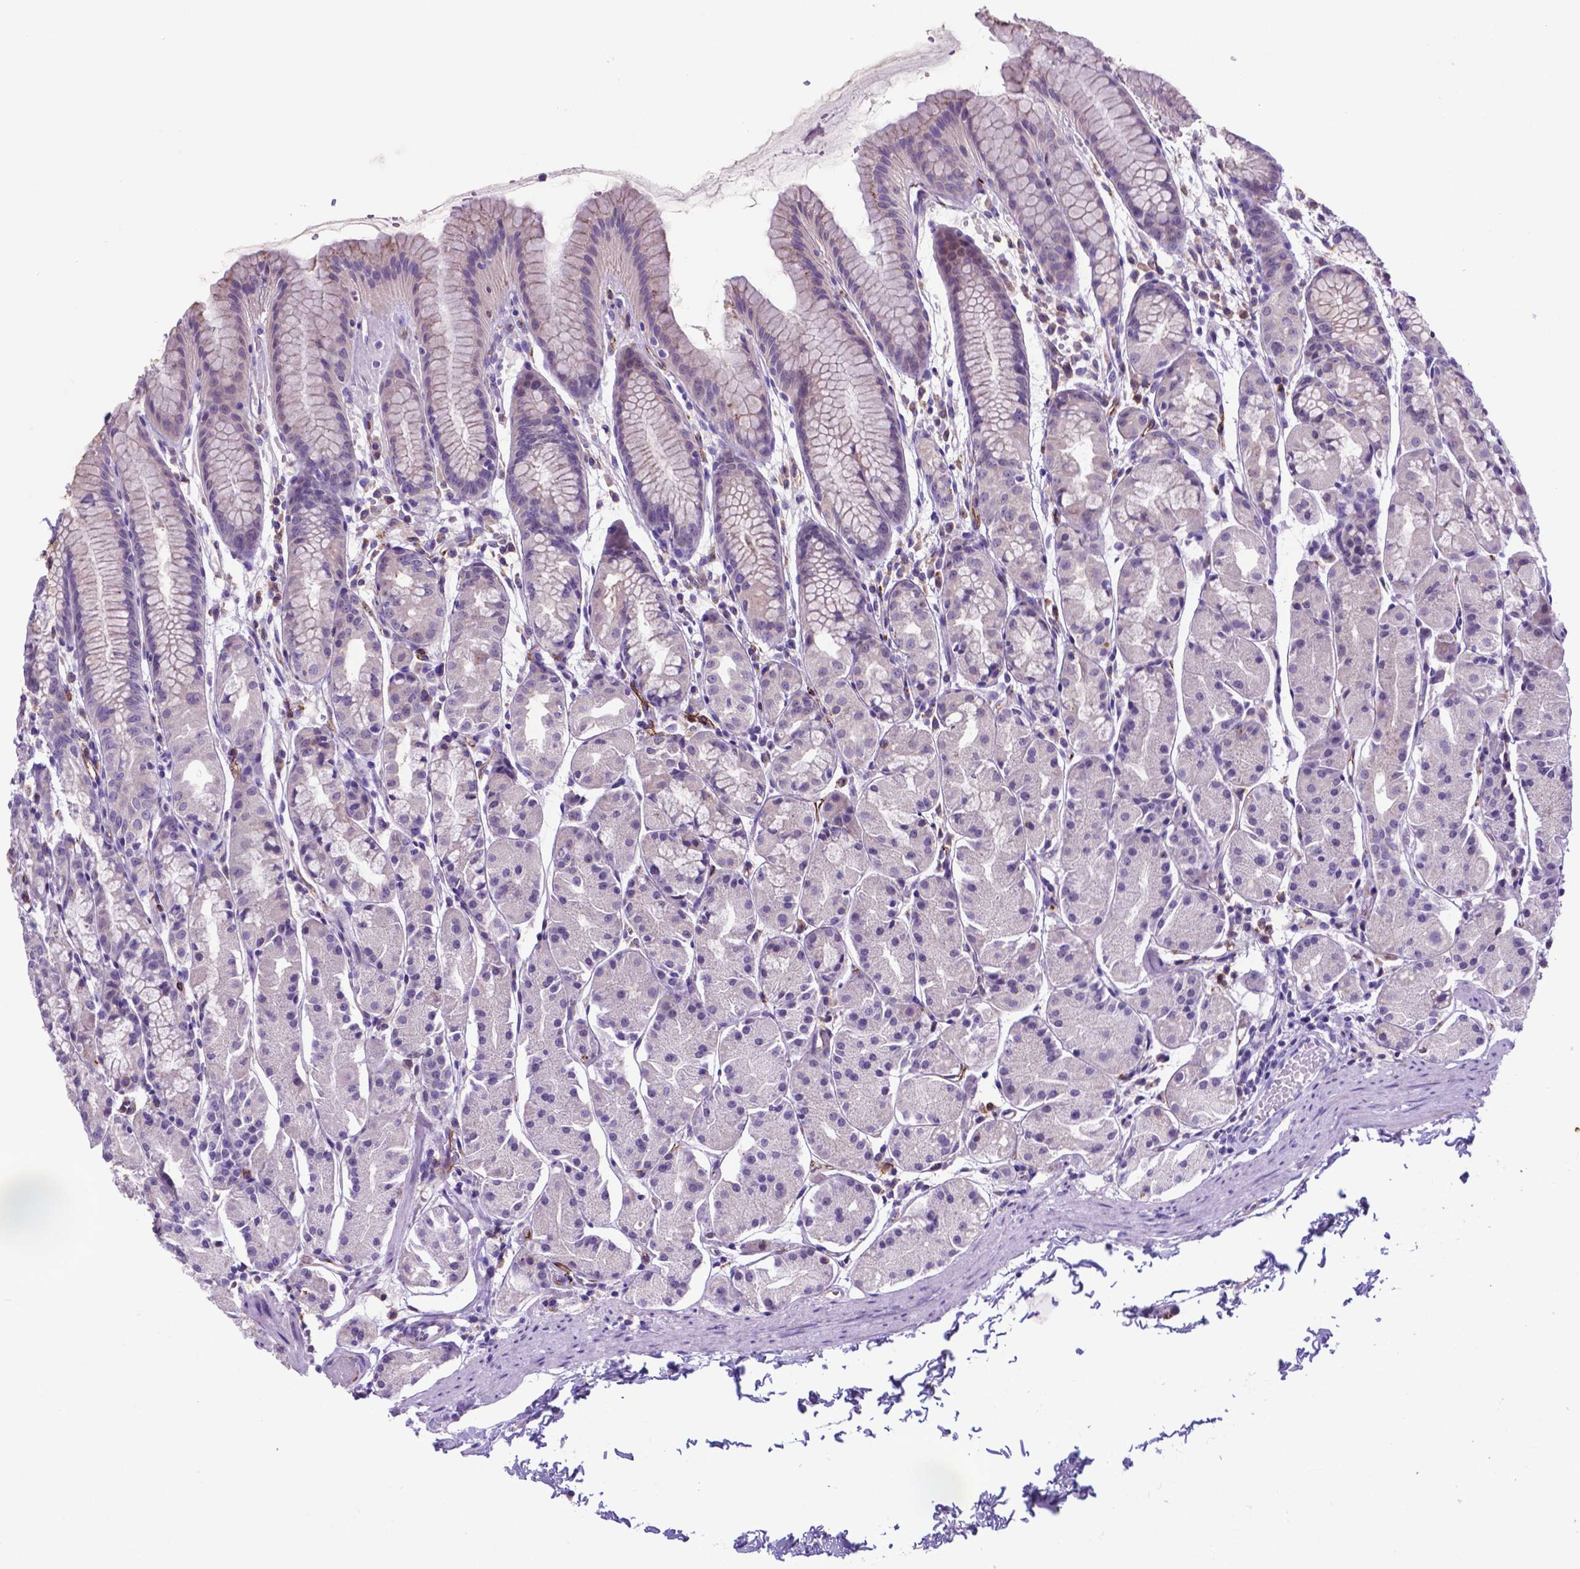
{"staining": {"intensity": "moderate", "quantity": "<25%", "location": "cytoplasmic/membranous"}, "tissue": "stomach", "cell_type": "Glandular cells", "image_type": "normal", "snomed": [{"axis": "morphology", "description": "Normal tissue, NOS"}, {"axis": "topography", "description": "Stomach, upper"}], "caption": "Glandular cells demonstrate moderate cytoplasmic/membranous expression in approximately <25% of cells in normal stomach. (brown staining indicates protein expression, while blue staining denotes nuclei).", "gene": "LZTR1", "patient": {"sex": "male", "age": 47}}